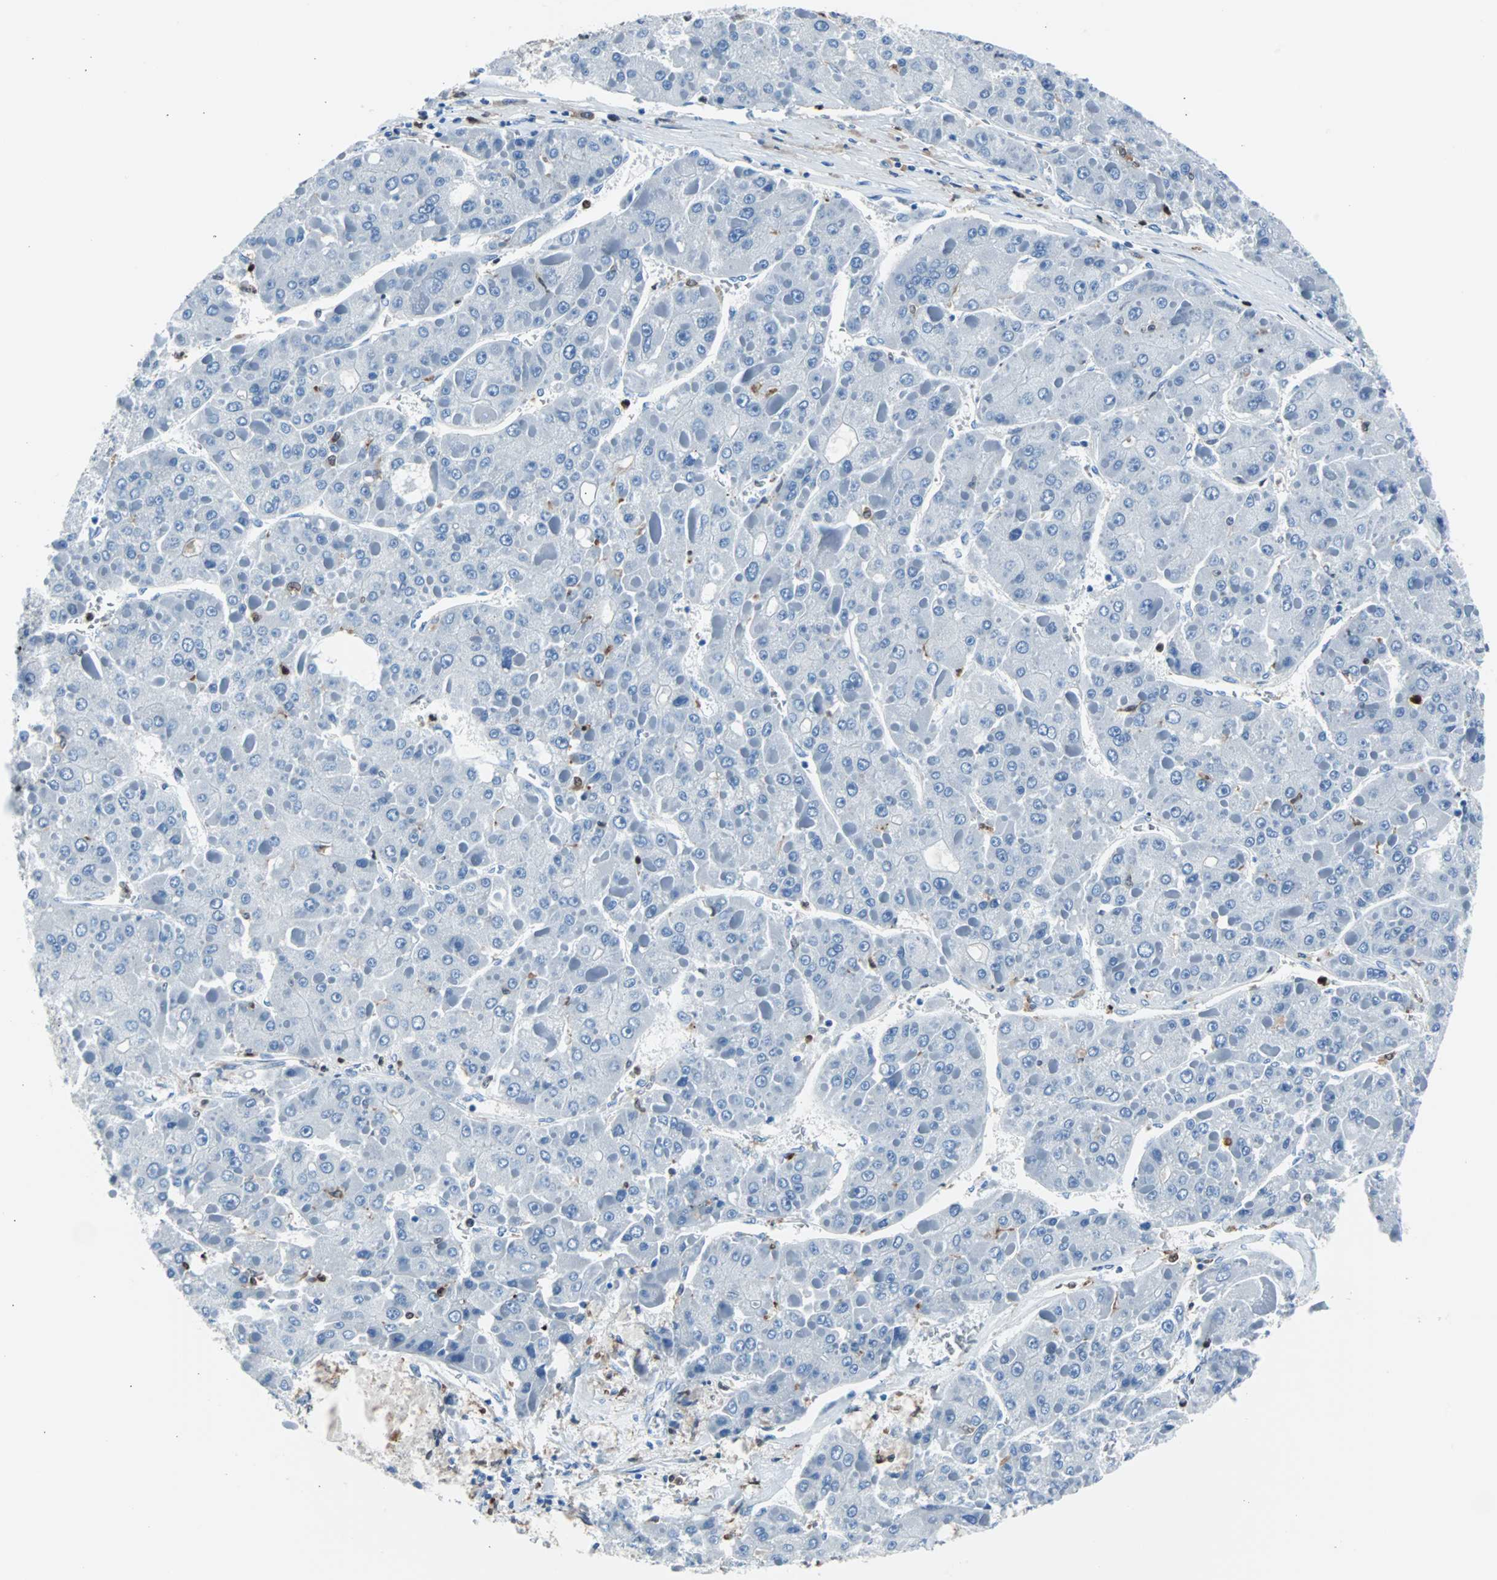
{"staining": {"intensity": "negative", "quantity": "none", "location": "none"}, "tissue": "liver cancer", "cell_type": "Tumor cells", "image_type": "cancer", "snomed": [{"axis": "morphology", "description": "Carcinoma, Hepatocellular, NOS"}, {"axis": "topography", "description": "Liver"}], "caption": "This is a photomicrograph of immunohistochemistry (IHC) staining of hepatocellular carcinoma (liver), which shows no positivity in tumor cells.", "gene": "SYK", "patient": {"sex": "female", "age": 73}}